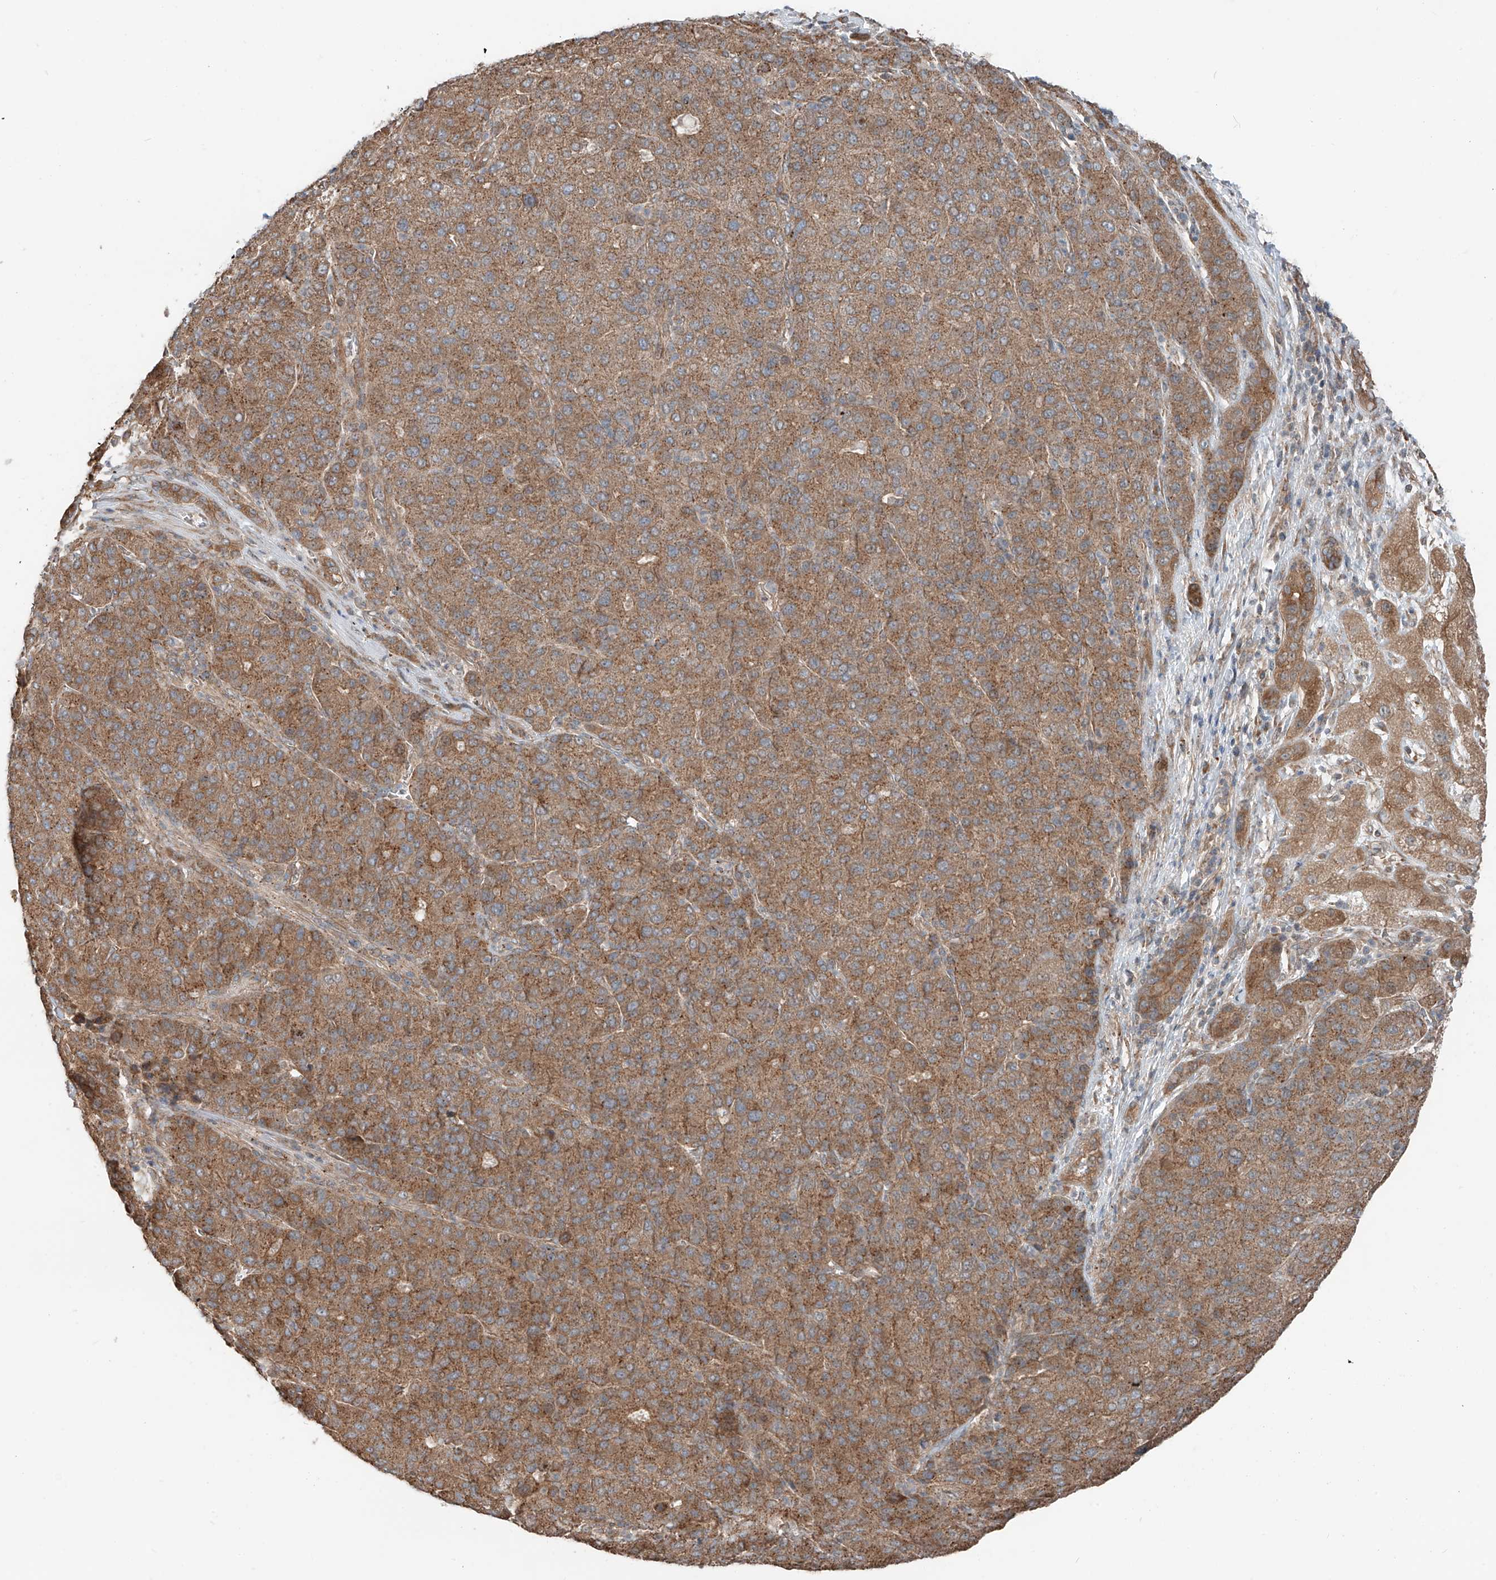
{"staining": {"intensity": "moderate", "quantity": ">75%", "location": "cytoplasmic/membranous"}, "tissue": "liver cancer", "cell_type": "Tumor cells", "image_type": "cancer", "snomed": [{"axis": "morphology", "description": "Carcinoma, Hepatocellular, NOS"}, {"axis": "topography", "description": "Liver"}], "caption": "There is medium levels of moderate cytoplasmic/membranous staining in tumor cells of hepatocellular carcinoma (liver), as demonstrated by immunohistochemical staining (brown color).", "gene": "CEP162", "patient": {"sex": "male", "age": 65}}